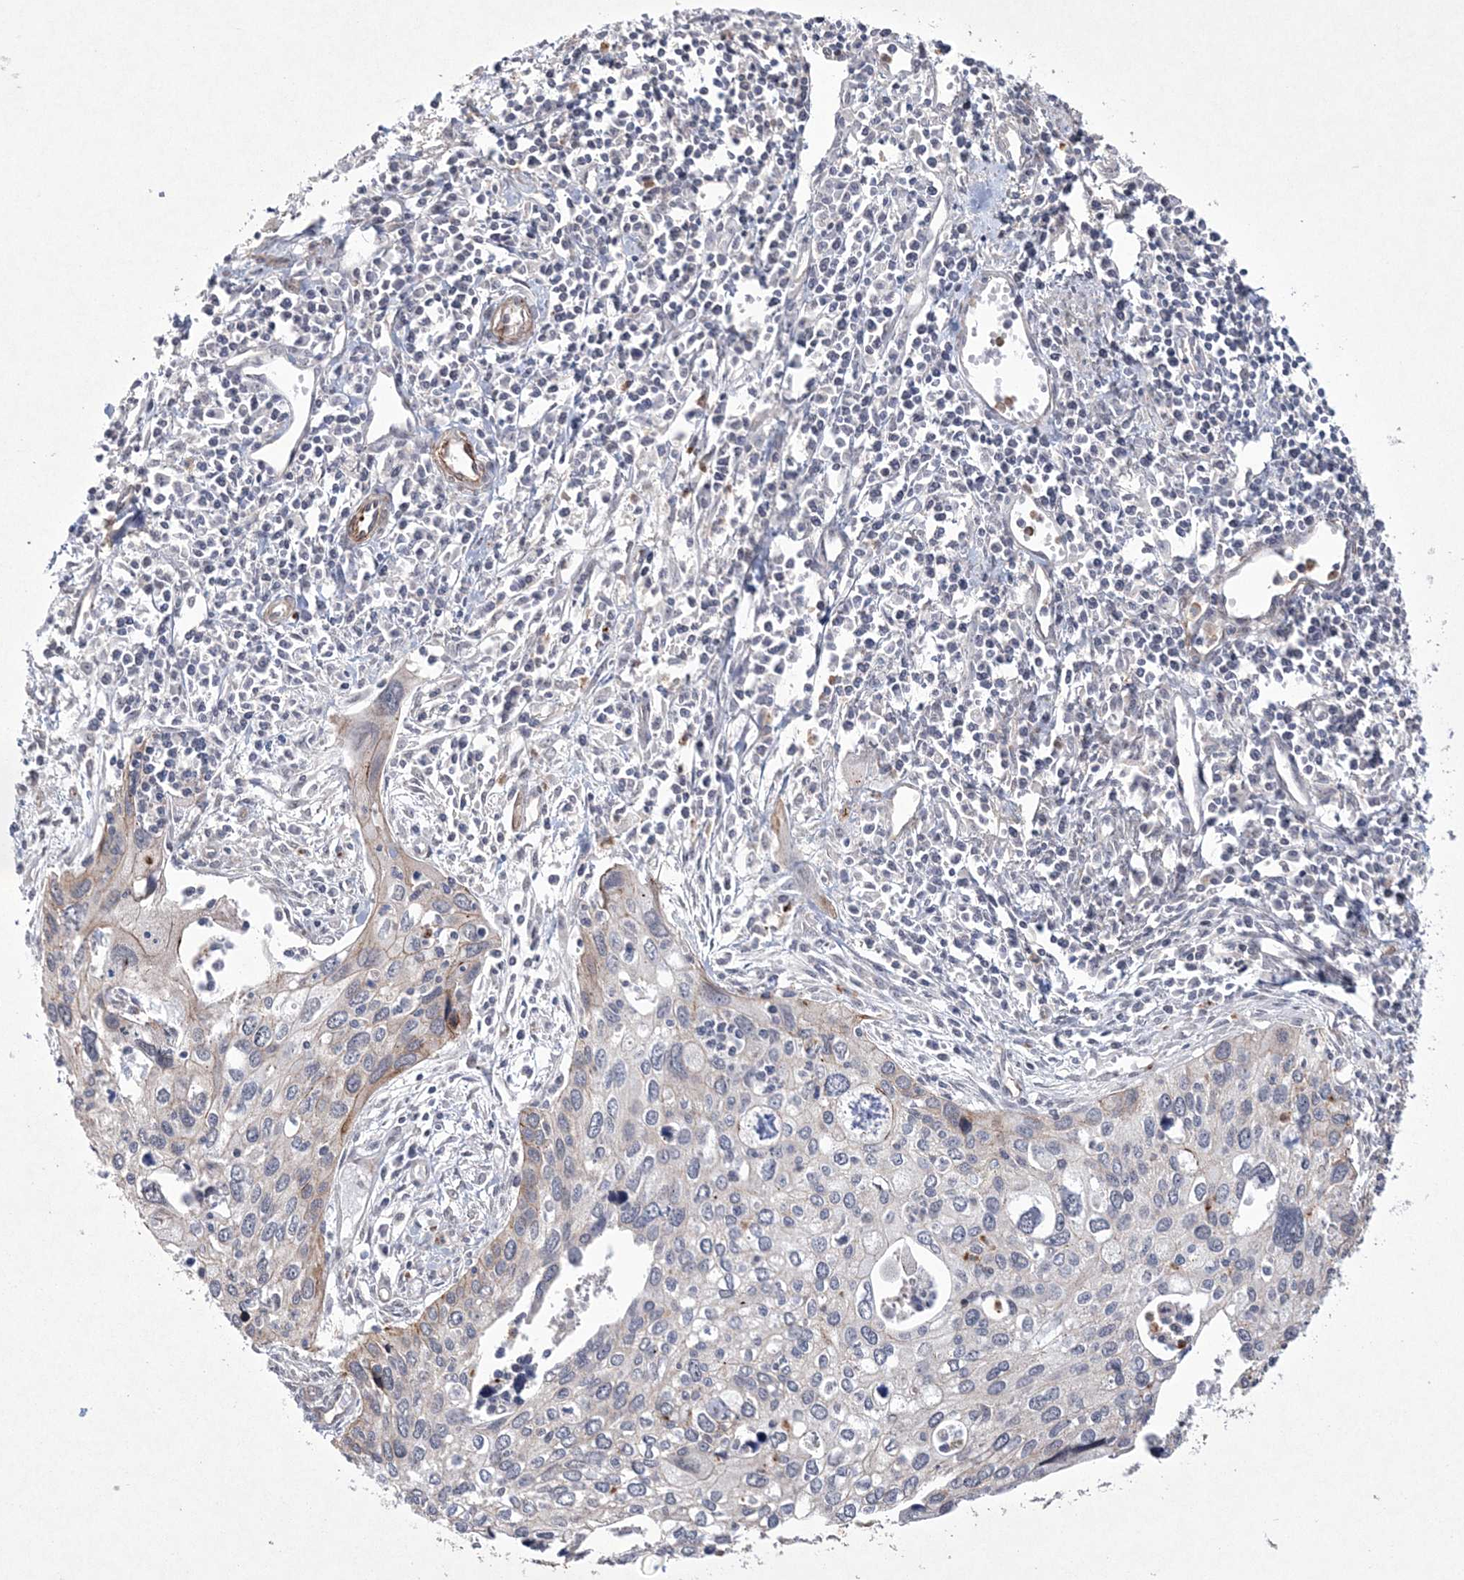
{"staining": {"intensity": "weak", "quantity": "<25%", "location": "cytoplasmic/membranous"}, "tissue": "cervical cancer", "cell_type": "Tumor cells", "image_type": "cancer", "snomed": [{"axis": "morphology", "description": "Squamous cell carcinoma, NOS"}, {"axis": "topography", "description": "Cervix"}], "caption": "DAB immunohistochemical staining of squamous cell carcinoma (cervical) reveals no significant staining in tumor cells.", "gene": "DPCD", "patient": {"sex": "female", "age": 55}}